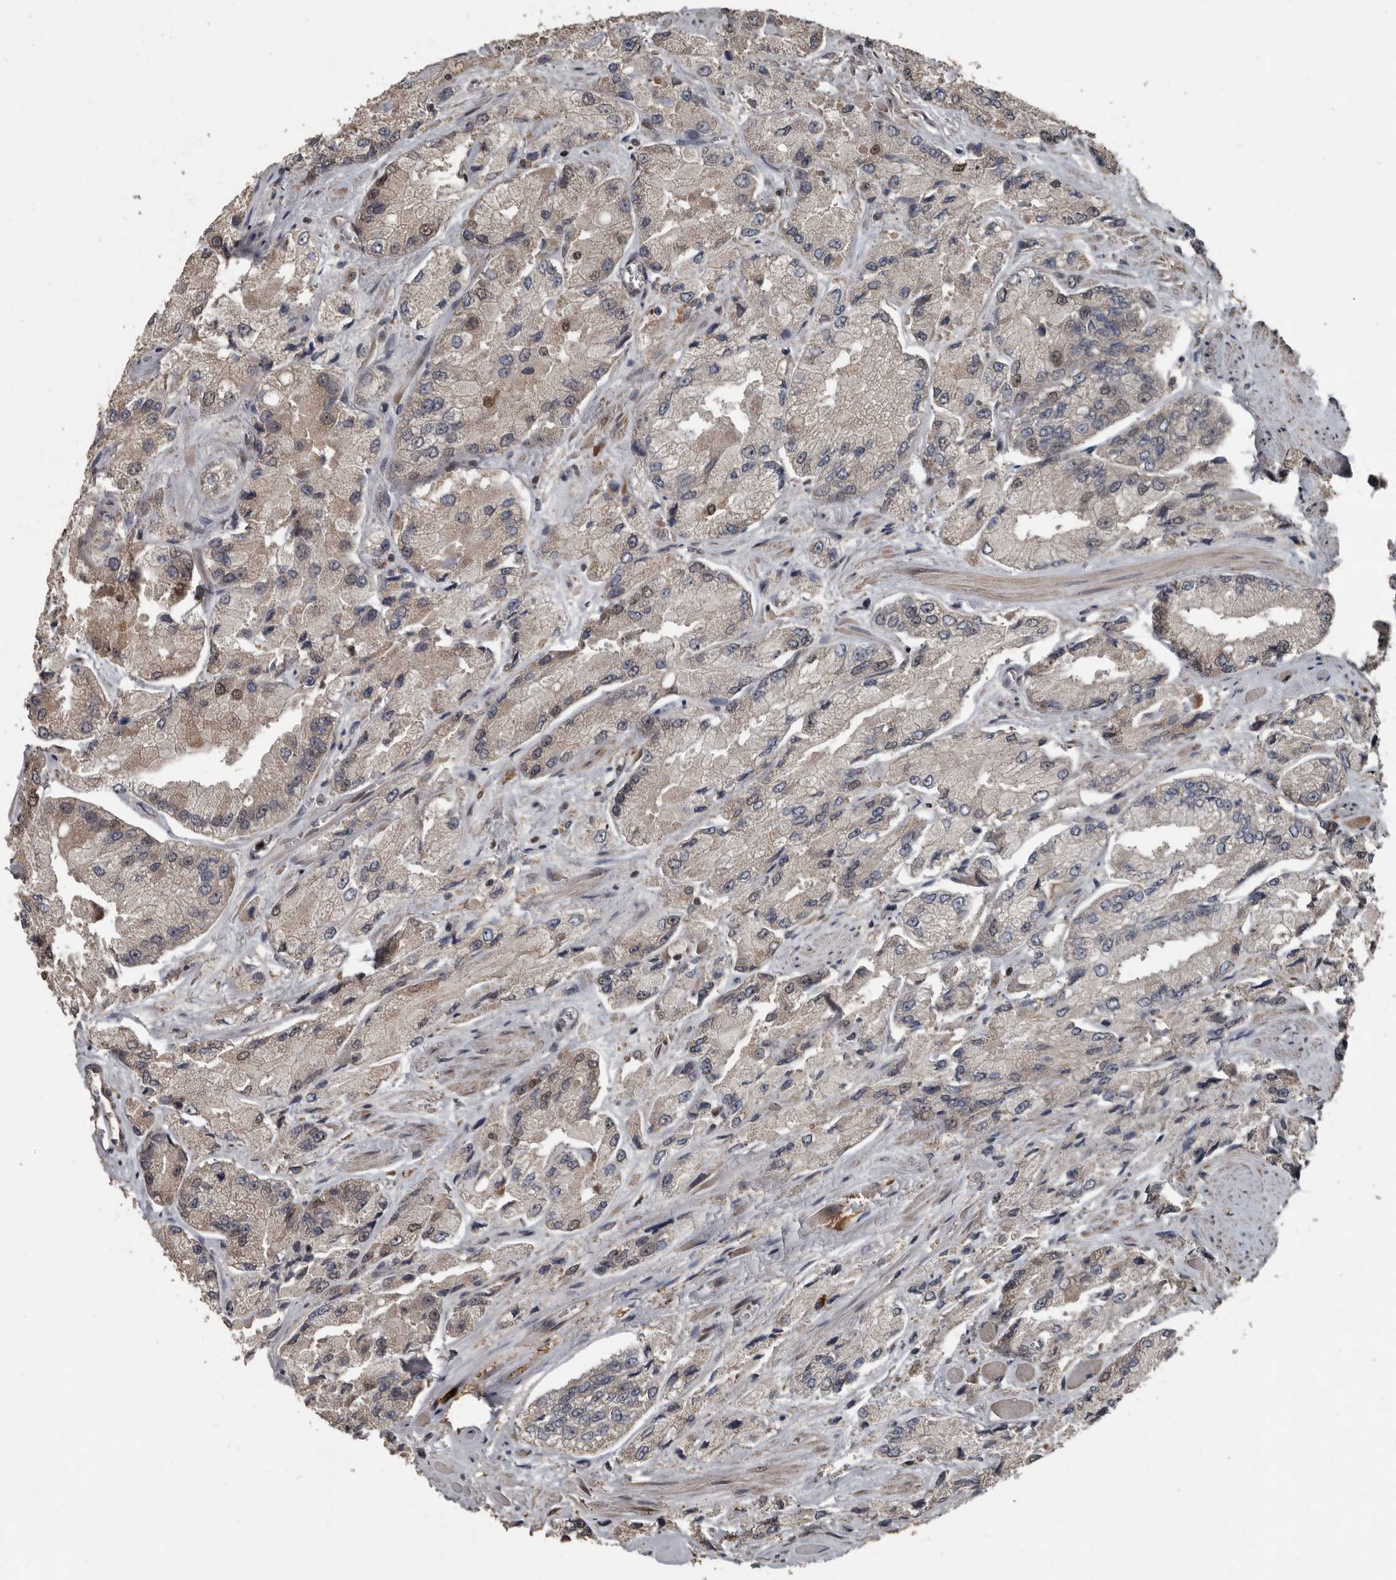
{"staining": {"intensity": "weak", "quantity": "<25%", "location": "cytoplasmic/membranous,nuclear"}, "tissue": "prostate cancer", "cell_type": "Tumor cells", "image_type": "cancer", "snomed": [{"axis": "morphology", "description": "Adenocarcinoma, High grade"}, {"axis": "topography", "description": "Prostate"}], "caption": "Immunohistochemistry (IHC) micrograph of human adenocarcinoma (high-grade) (prostate) stained for a protein (brown), which displays no staining in tumor cells.", "gene": "FSBP", "patient": {"sex": "male", "age": 58}}